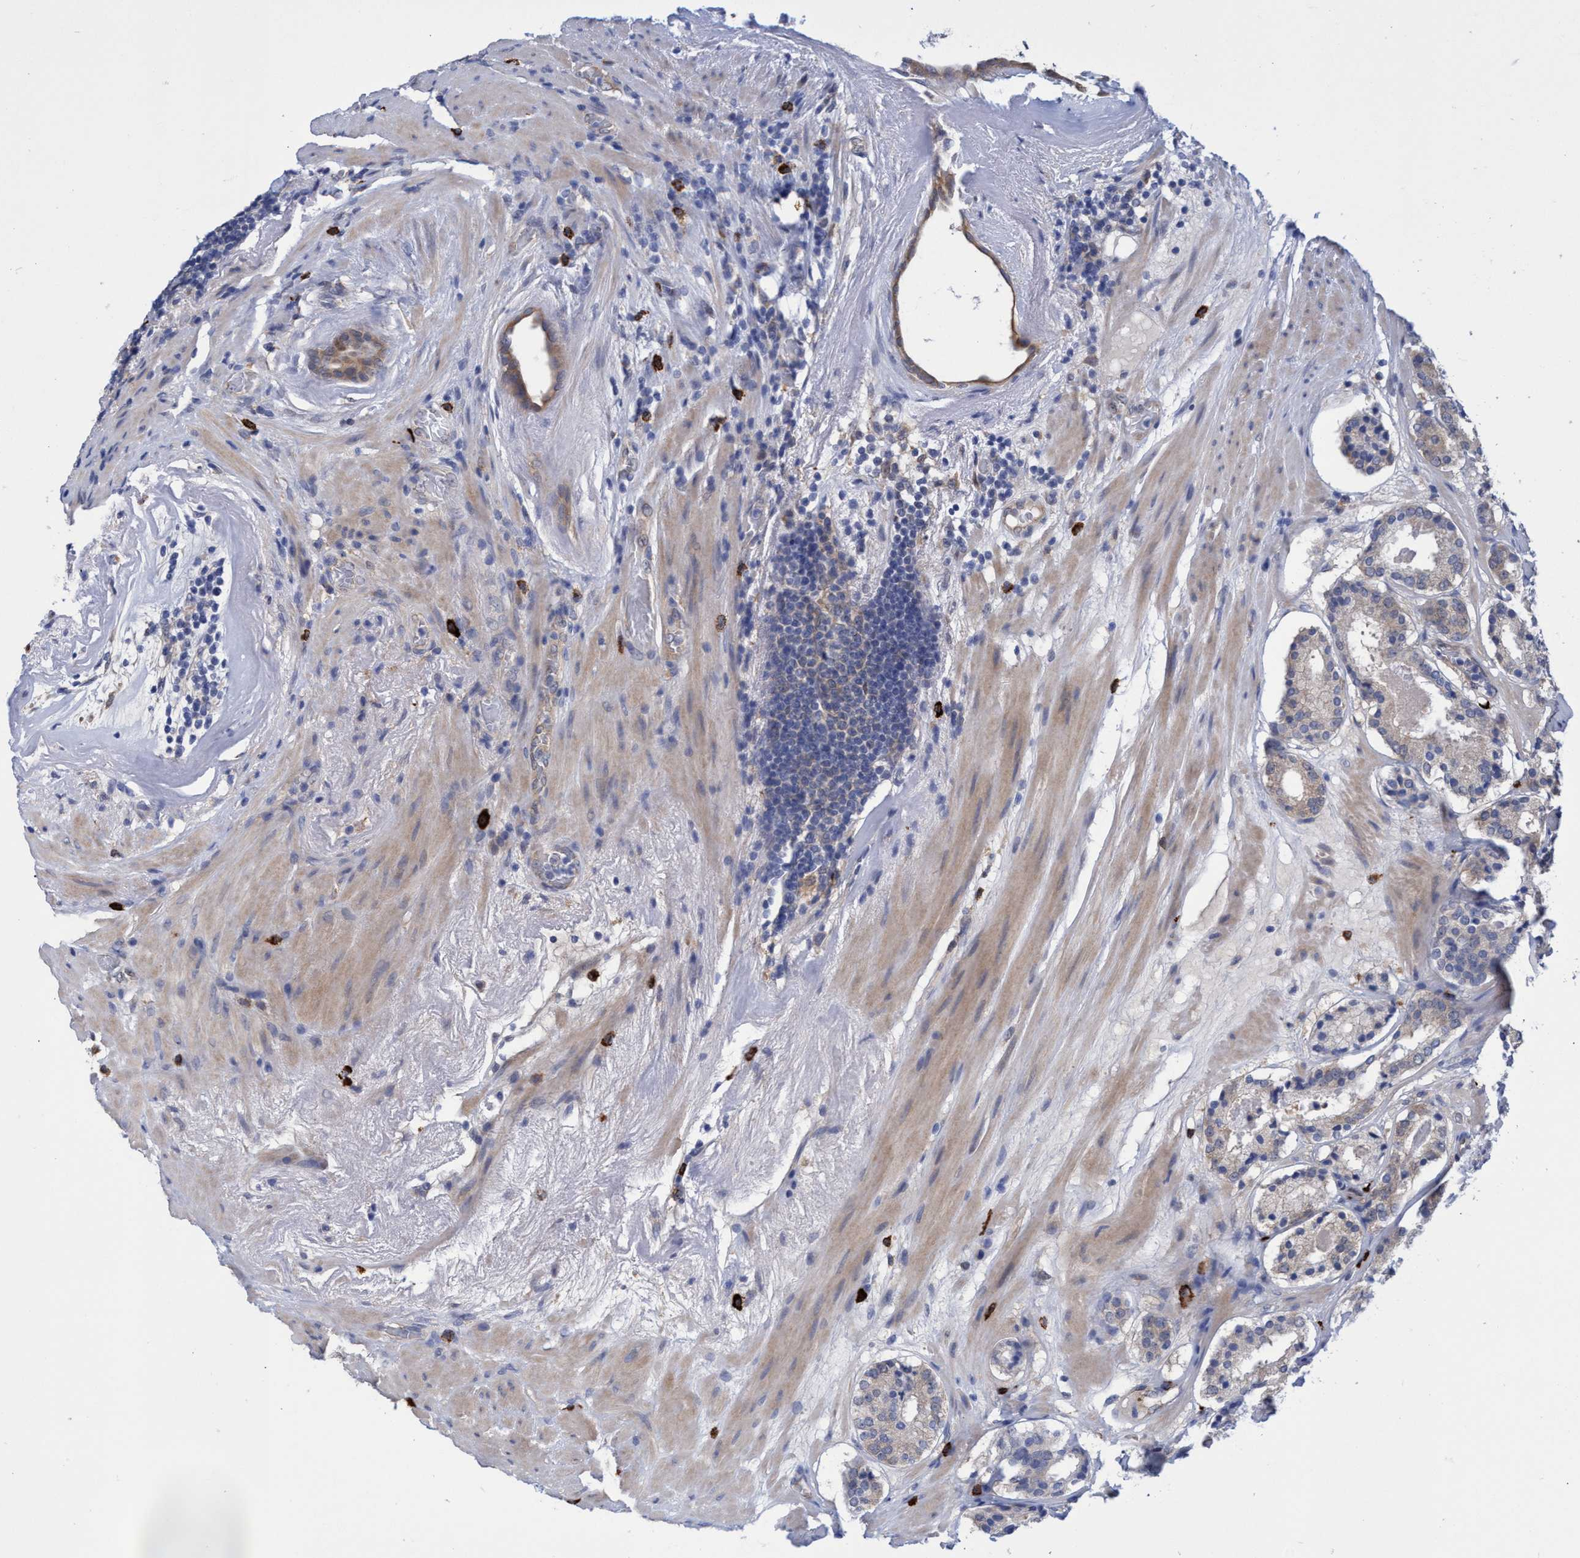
{"staining": {"intensity": "weak", "quantity": "<25%", "location": "cytoplasmic/membranous"}, "tissue": "prostate cancer", "cell_type": "Tumor cells", "image_type": "cancer", "snomed": [{"axis": "morphology", "description": "Adenocarcinoma, Low grade"}, {"axis": "topography", "description": "Prostate"}], "caption": "A histopathology image of adenocarcinoma (low-grade) (prostate) stained for a protein displays no brown staining in tumor cells.", "gene": "PNPO", "patient": {"sex": "male", "age": 69}}